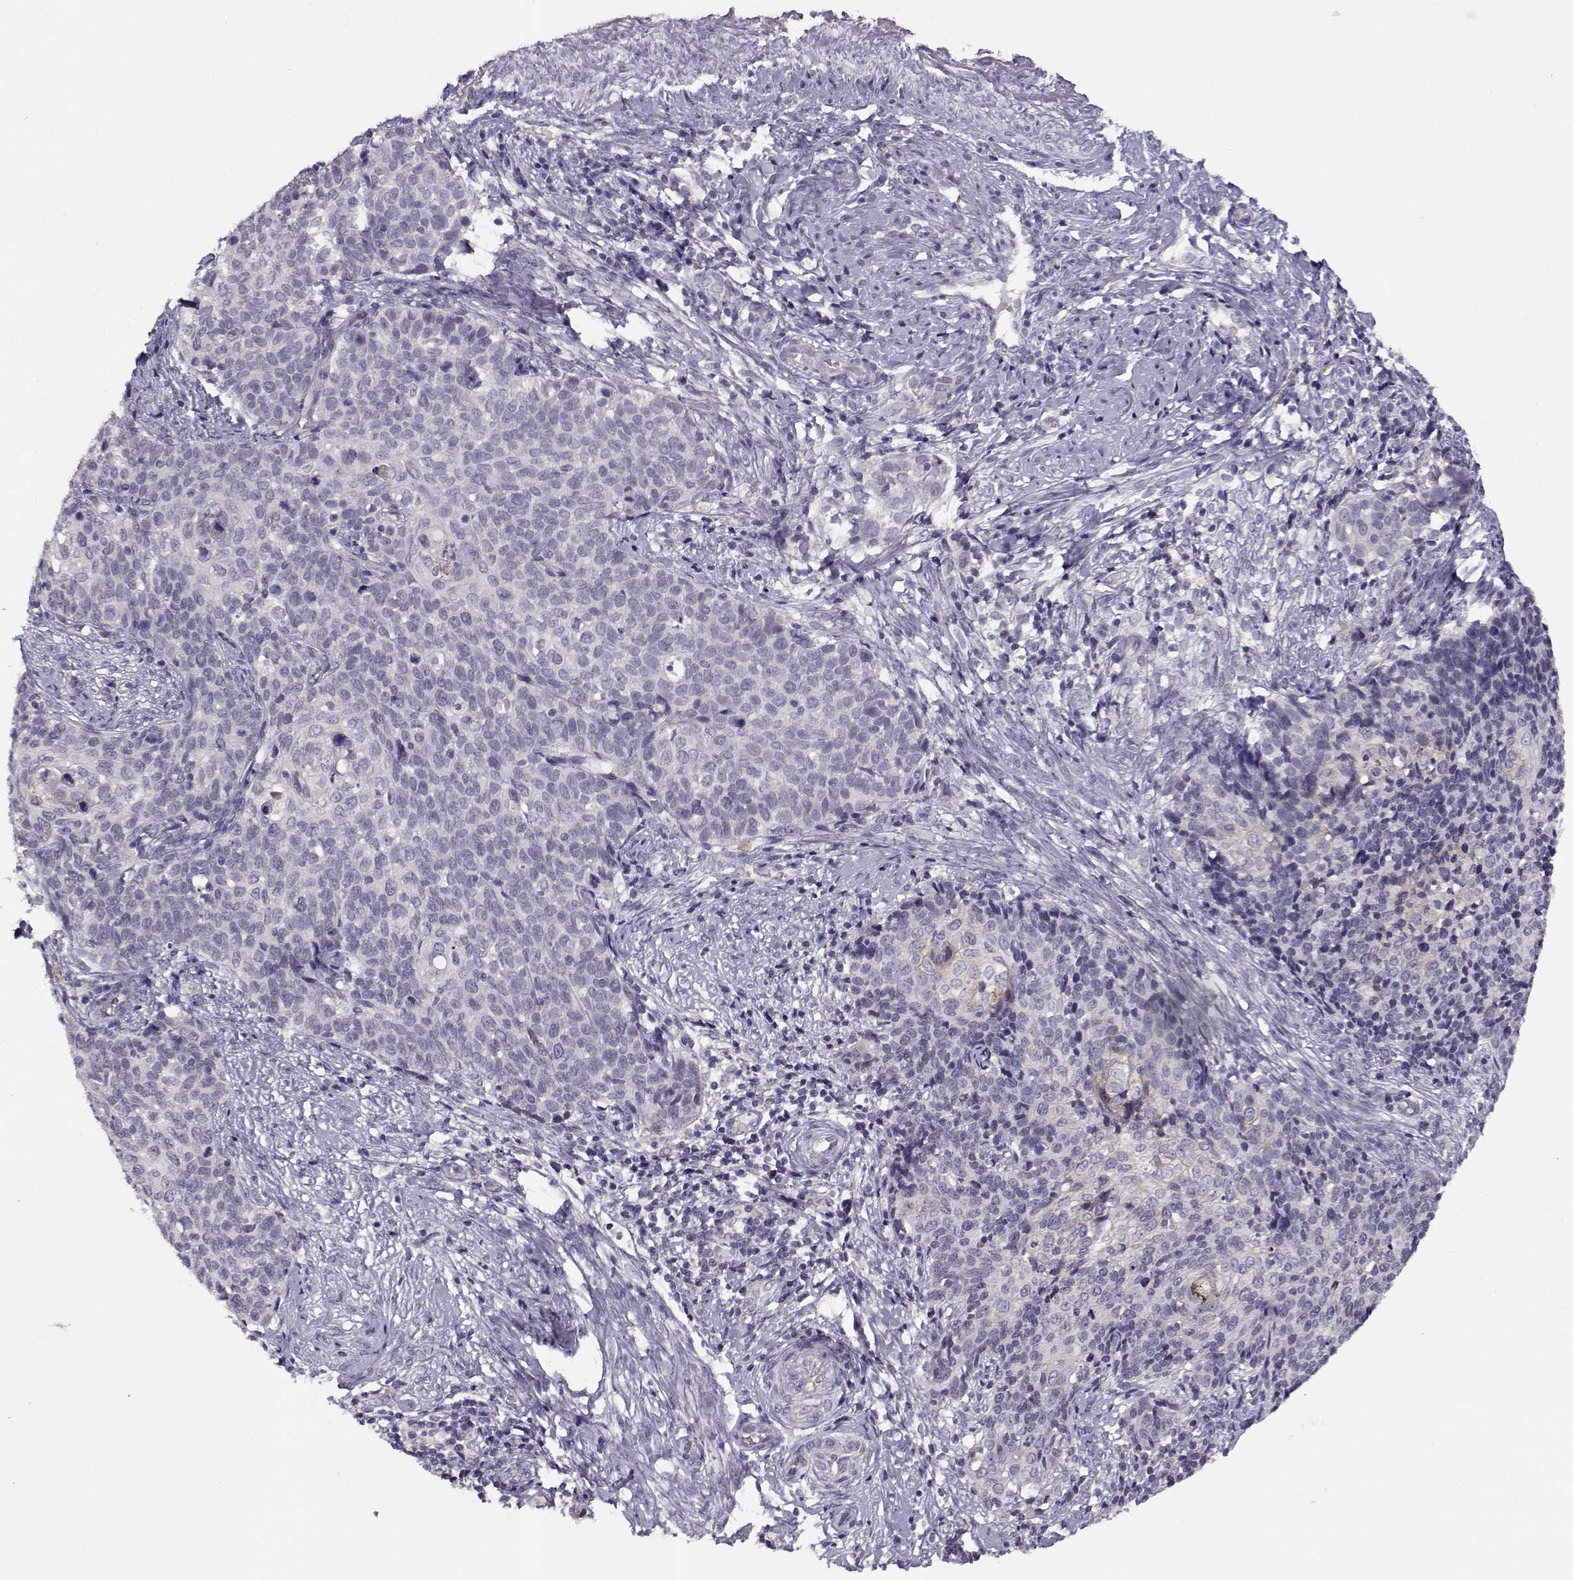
{"staining": {"intensity": "negative", "quantity": "none", "location": "none"}, "tissue": "cervical cancer", "cell_type": "Tumor cells", "image_type": "cancer", "snomed": [{"axis": "morphology", "description": "Squamous cell carcinoma, NOS"}, {"axis": "topography", "description": "Cervix"}], "caption": "Micrograph shows no significant protein staining in tumor cells of cervical cancer.", "gene": "TMEM145", "patient": {"sex": "female", "age": 39}}